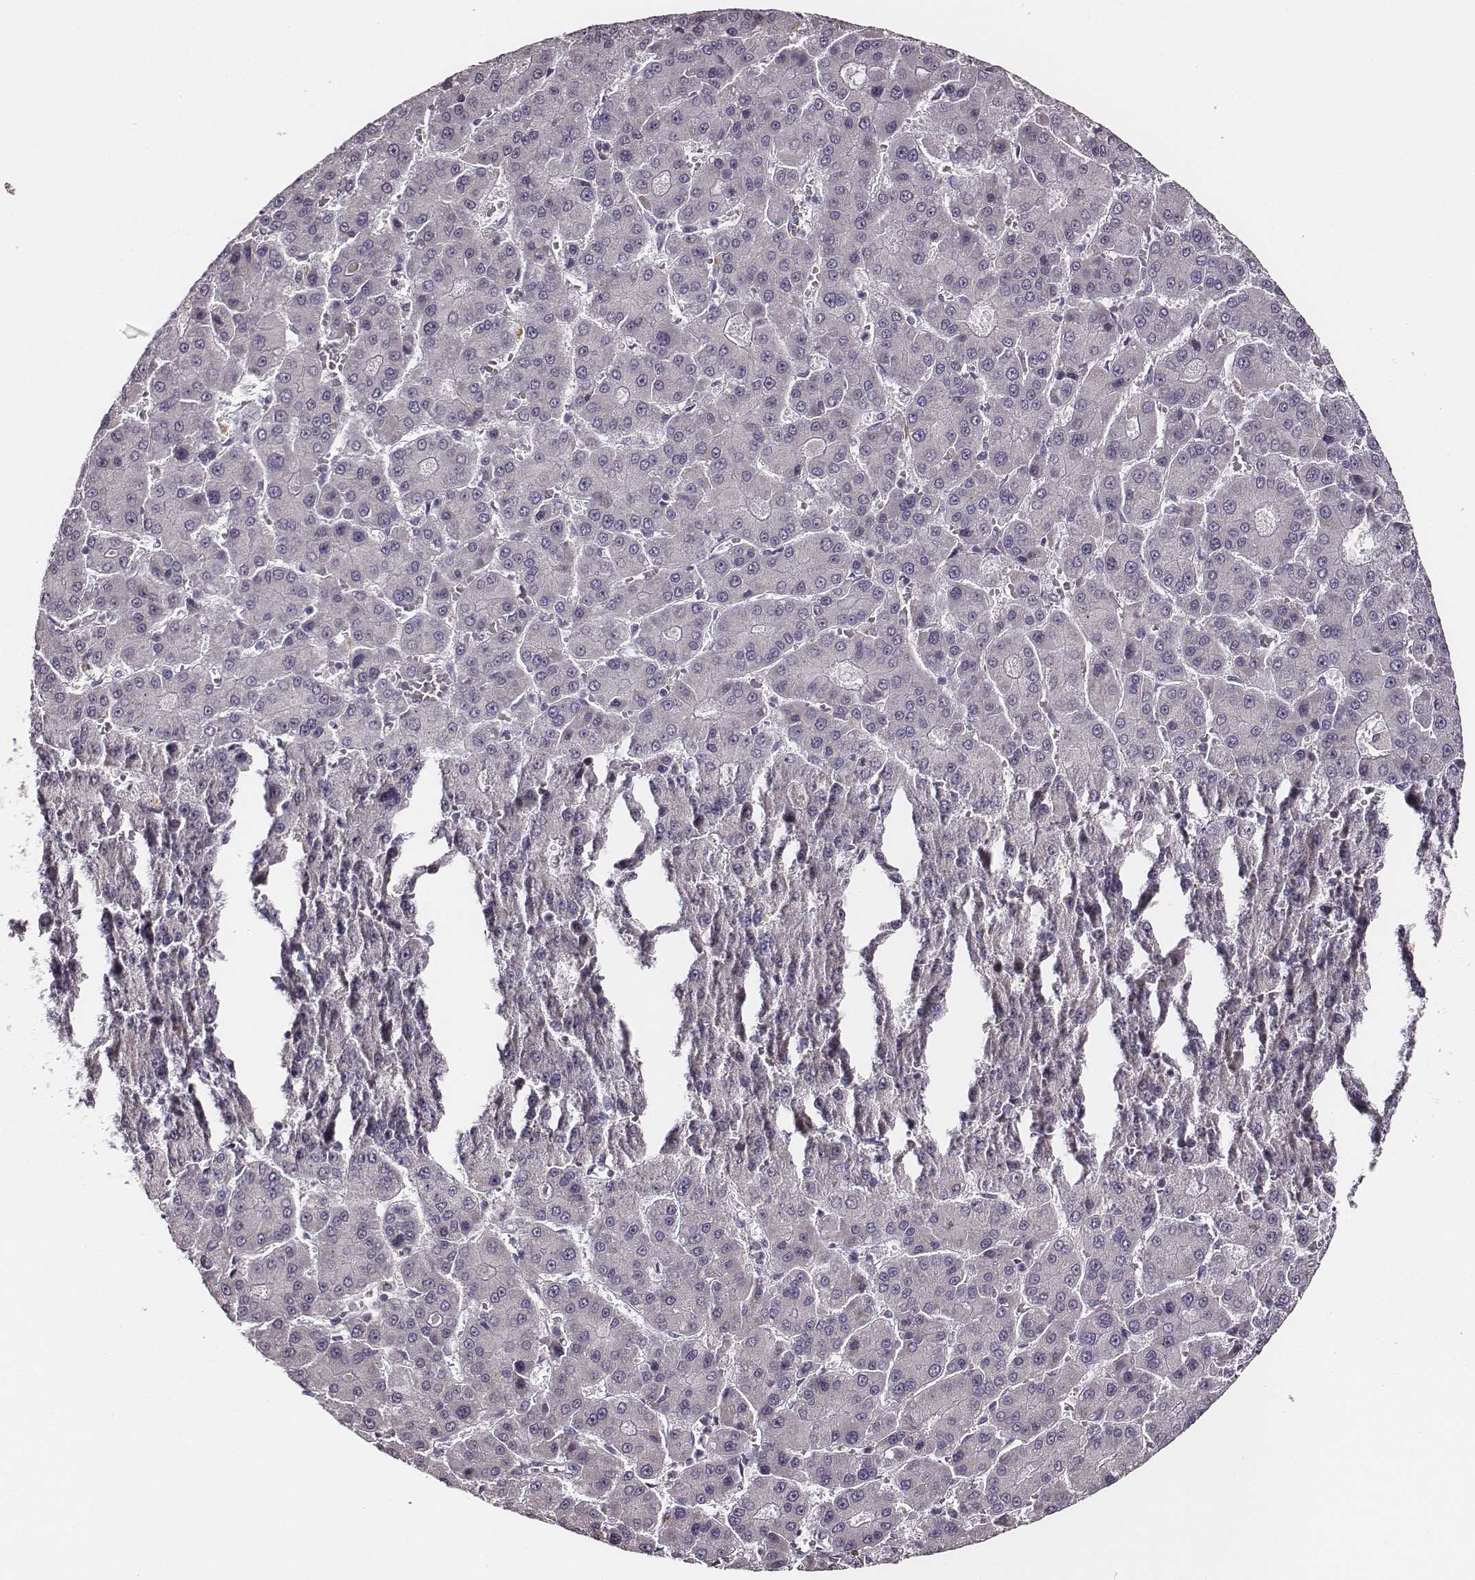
{"staining": {"intensity": "negative", "quantity": "none", "location": "none"}, "tissue": "liver cancer", "cell_type": "Tumor cells", "image_type": "cancer", "snomed": [{"axis": "morphology", "description": "Carcinoma, Hepatocellular, NOS"}, {"axis": "topography", "description": "Liver"}], "caption": "The histopathology image demonstrates no staining of tumor cells in liver hepatocellular carcinoma. (Brightfield microscopy of DAB (3,3'-diaminobenzidine) immunohistochemistry at high magnification).", "gene": "UBL4B", "patient": {"sex": "male", "age": 70}}